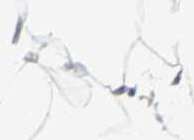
{"staining": {"intensity": "negative", "quantity": "none", "location": "none"}, "tissue": "adipose tissue", "cell_type": "Adipocytes", "image_type": "normal", "snomed": [{"axis": "morphology", "description": "Normal tissue, NOS"}, {"axis": "morphology", "description": "Duct carcinoma"}, {"axis": "topography", "description": "Breast"}, {"axis": "topography", "description": "Adipose tissue"}], "caption": "A micrograph of adipose tissue stained for a protein demonstrates no brown staining in adipocytes. Brightfield microscopy of immunohistochemistry (IHC) stained with DAB (3,3'-diaminobenzidine) (brown) and hematoxylin (blue), captured at high magnification.", "gene": "MTA1", "patient": {"sex": "female", "age": 37}}